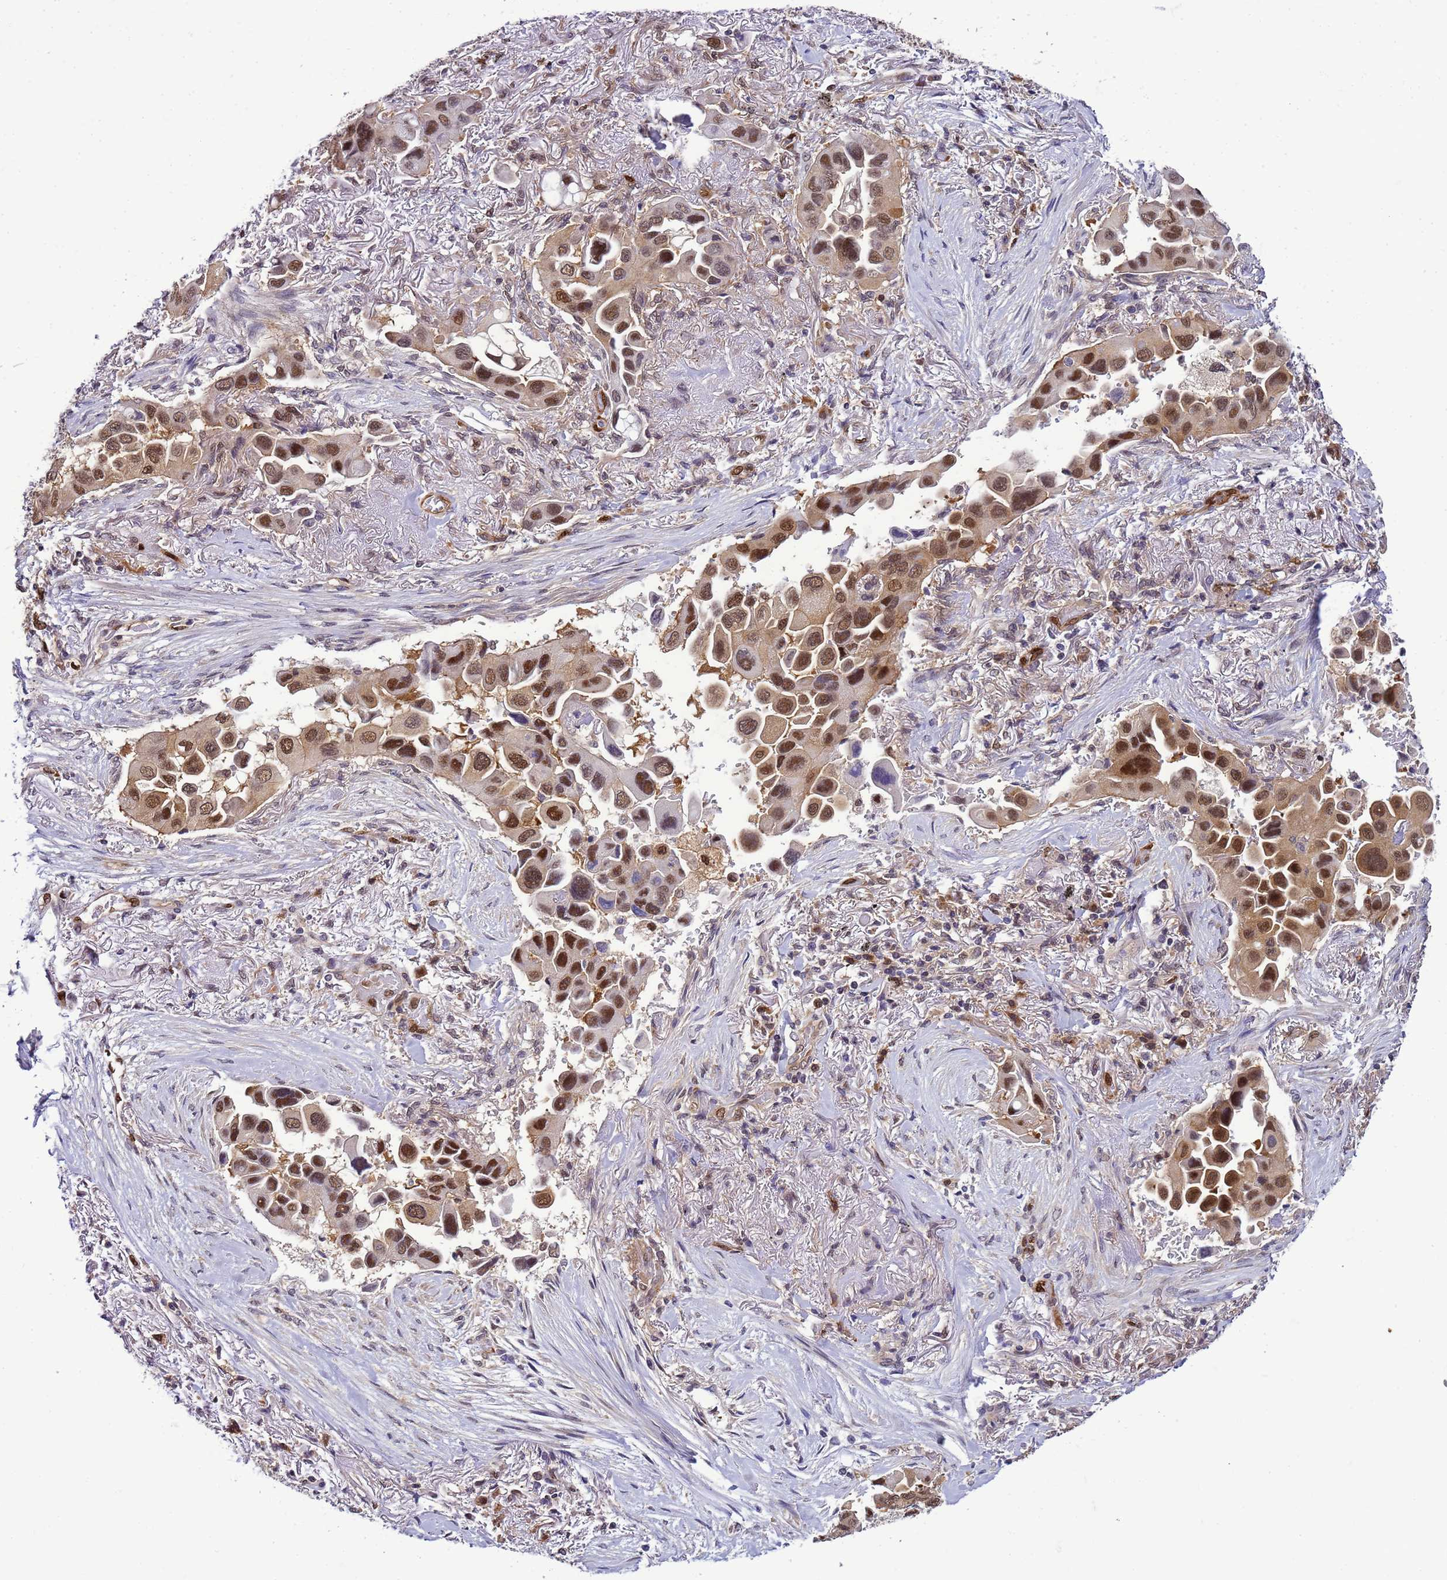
{"staining": {"intensity": "moderate", "quantity": ">75%", "location": "nuclear"}, "tissue": "lung cancer", "cell_type": "Tumor cells", "image_type": "cancer", "snomed": [{"axis": "morphology", "description": "Adenocarcinoma, NOS"}, {"axis": "topography", "description": "Lung"}], "caption": "A micrograph of human adenocarcinoma (lung) stained for a protein reveals moderate nuclear brown staining in tumor cells.", "gene": "DDI2", "patient": {"sex": "female", "age": 76}}